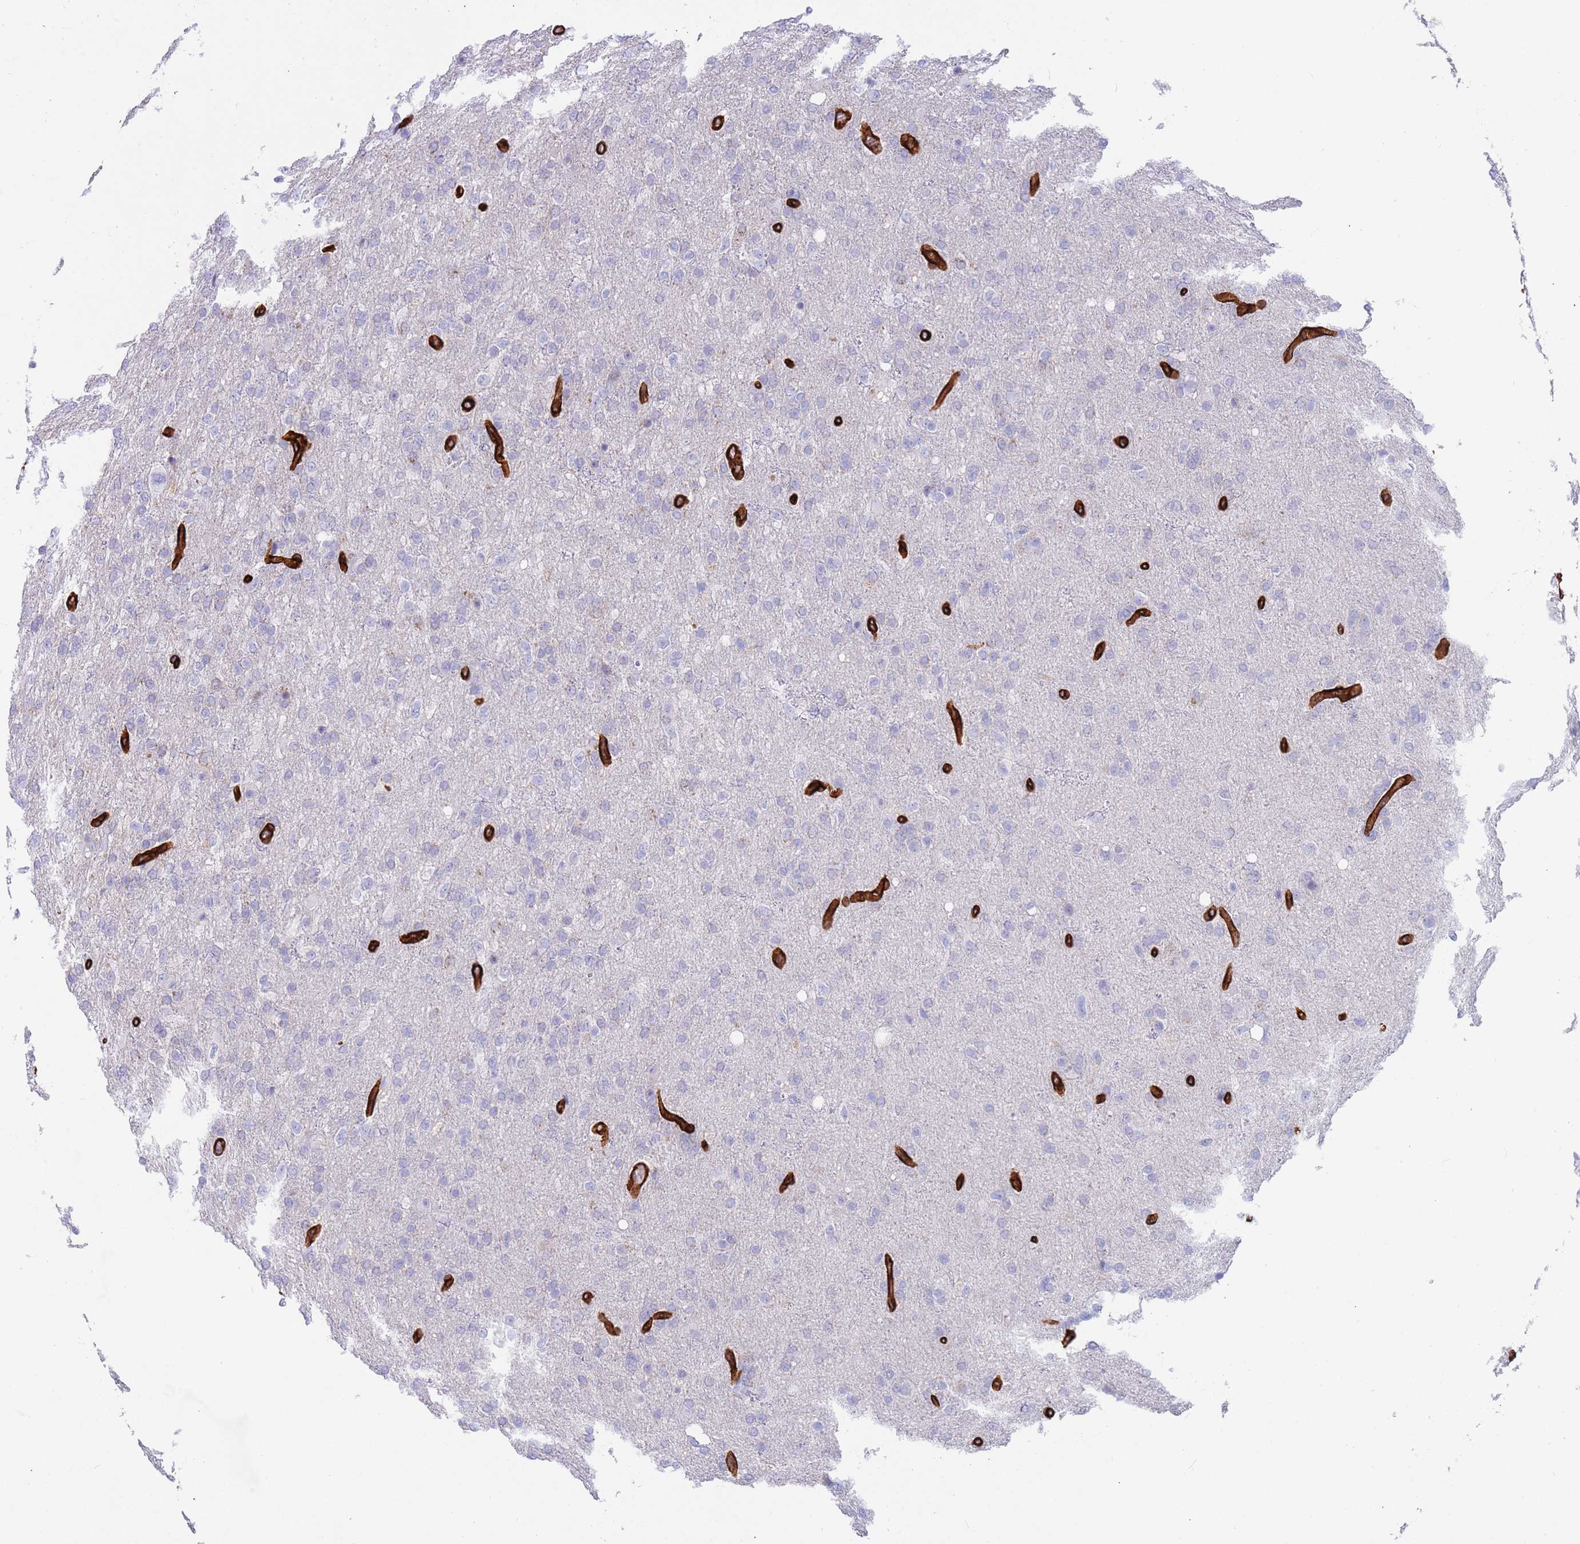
{"staining": {"intensity": "negative", "quantity": "none", "location": "none"}, "tissue": "glioma", "cell_type": "Tumor cells", "image_type": "cancer", "snomed": [{"axis": "morphology", "description": "Glioma, malignant, High grade"}, {"axis": "topography", "description": "Brain"}], "caption": "Malignant glioma (high-grade) stained for a protein using immunohistochemistry (IHC) displays no expression tumor cells.", "gene": "CAV2", "patient": {"sex": "female", "age": 74}}